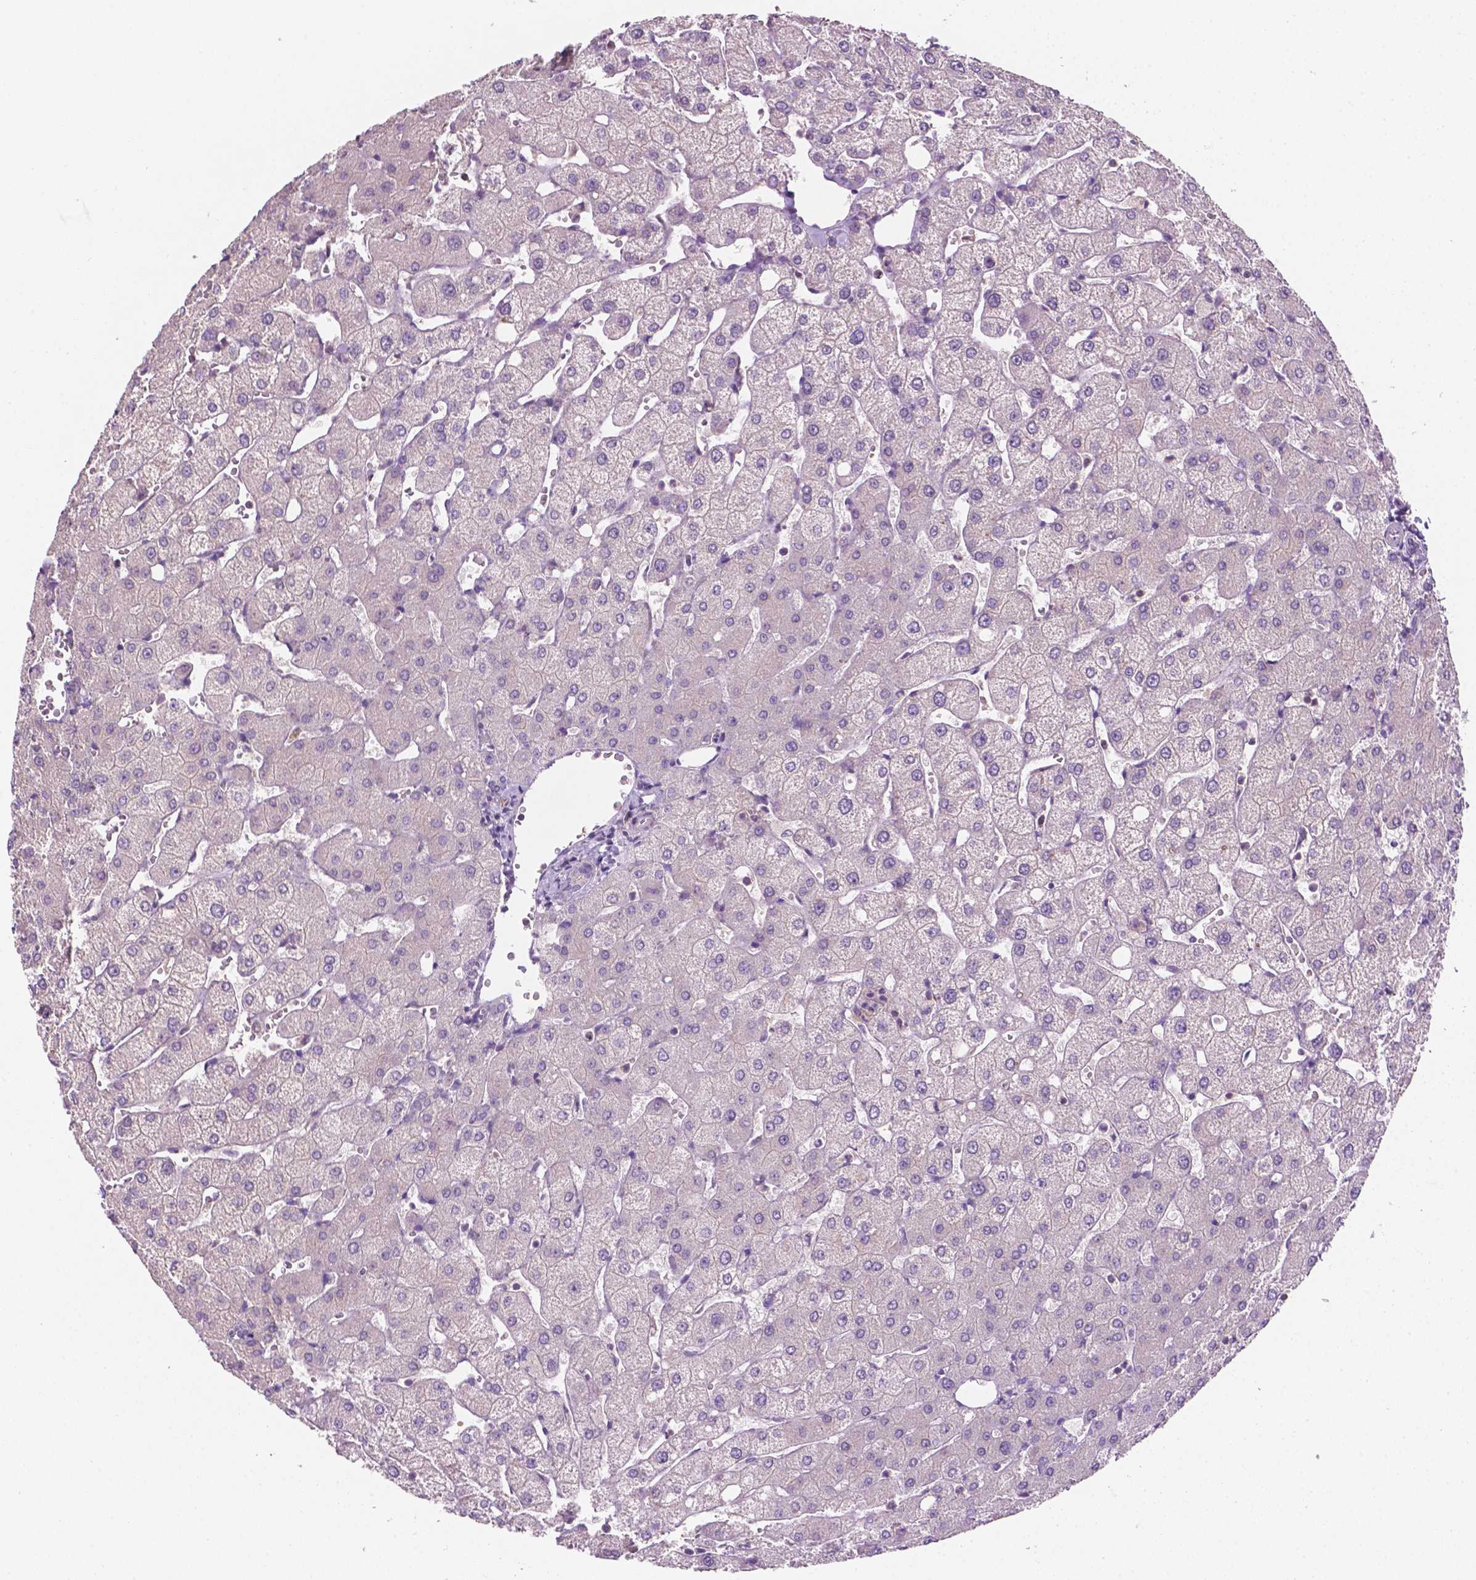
{"staining": {"intensity": "negative", "quantity": "none", "location": "none"}, "tissue": "liver", "cell_type": "Cholangiocytes", "image_type": "normal", "snomed": [{"axis": "morphology", "description": "Normal tissue, NOS"}, {"axis": "topography", "description": "Liver"}], "caption": "Normal liver was stained to show a protein in brown. There is no significant positivity in cholangiocytes.", "gene": "EGFR", "patient": {"sex": "female", "age": 54}}